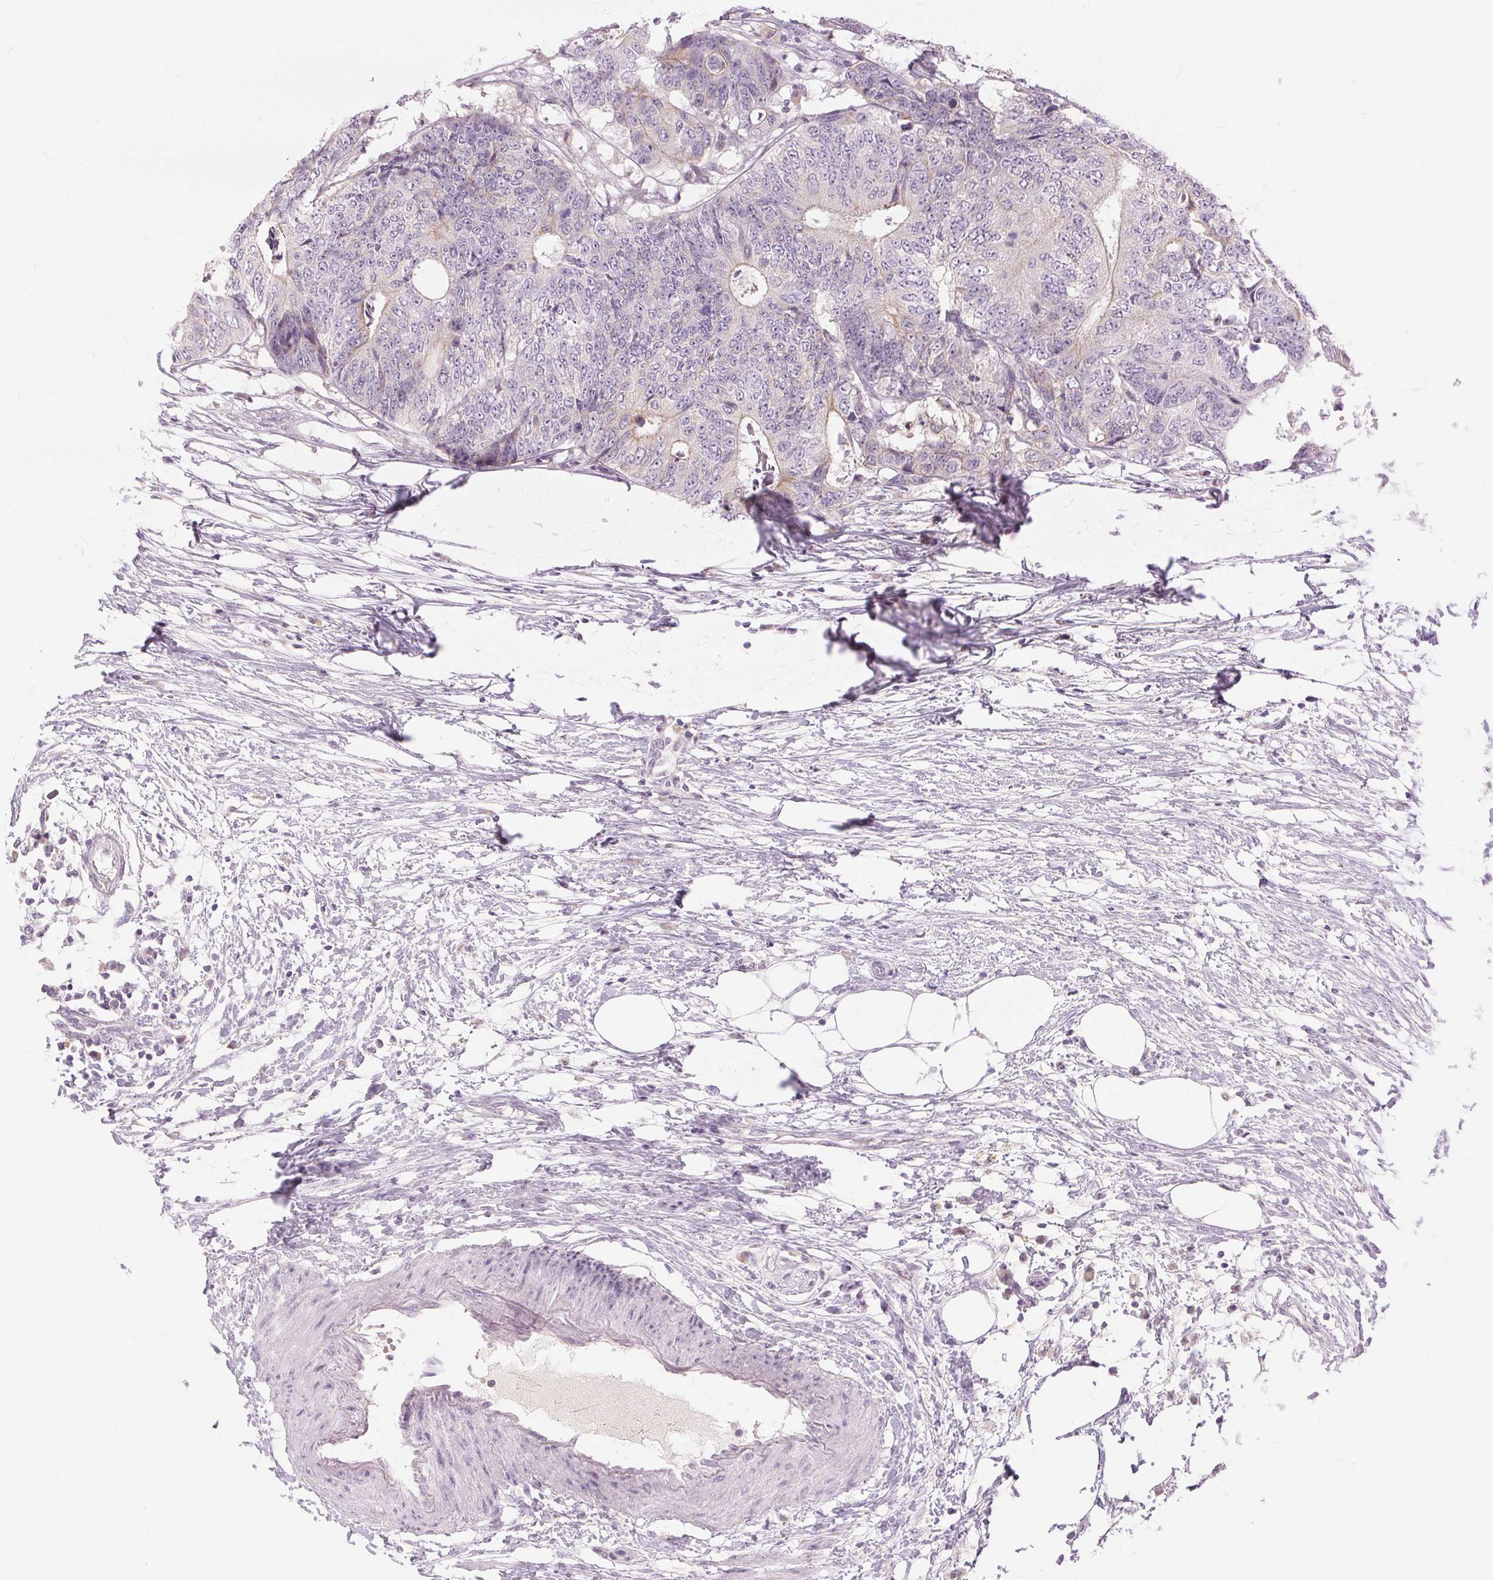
{"staining": {"intensity": "weak", "quantity": "<25%", "location": "cytoplasmic/membranous"}, "tissue": "colorectal cancer", "cell_type": "Tumor cells", "image_type": "cancer", "snomed": [{"axis": "morphology", "description": "Adenocarcinoma, NOS"}, {"axis": "topography", "description": "Colon"}], "caption": "An immunohistochemistry histopathology image of colorectal adenocarcinoma is shown. There is no staining in tumor cells of colorectal adenocarcinoma. Nuclei are stained in blue.", "gene": "DSG3", "patient": {"sex": "female", "age": 48}}